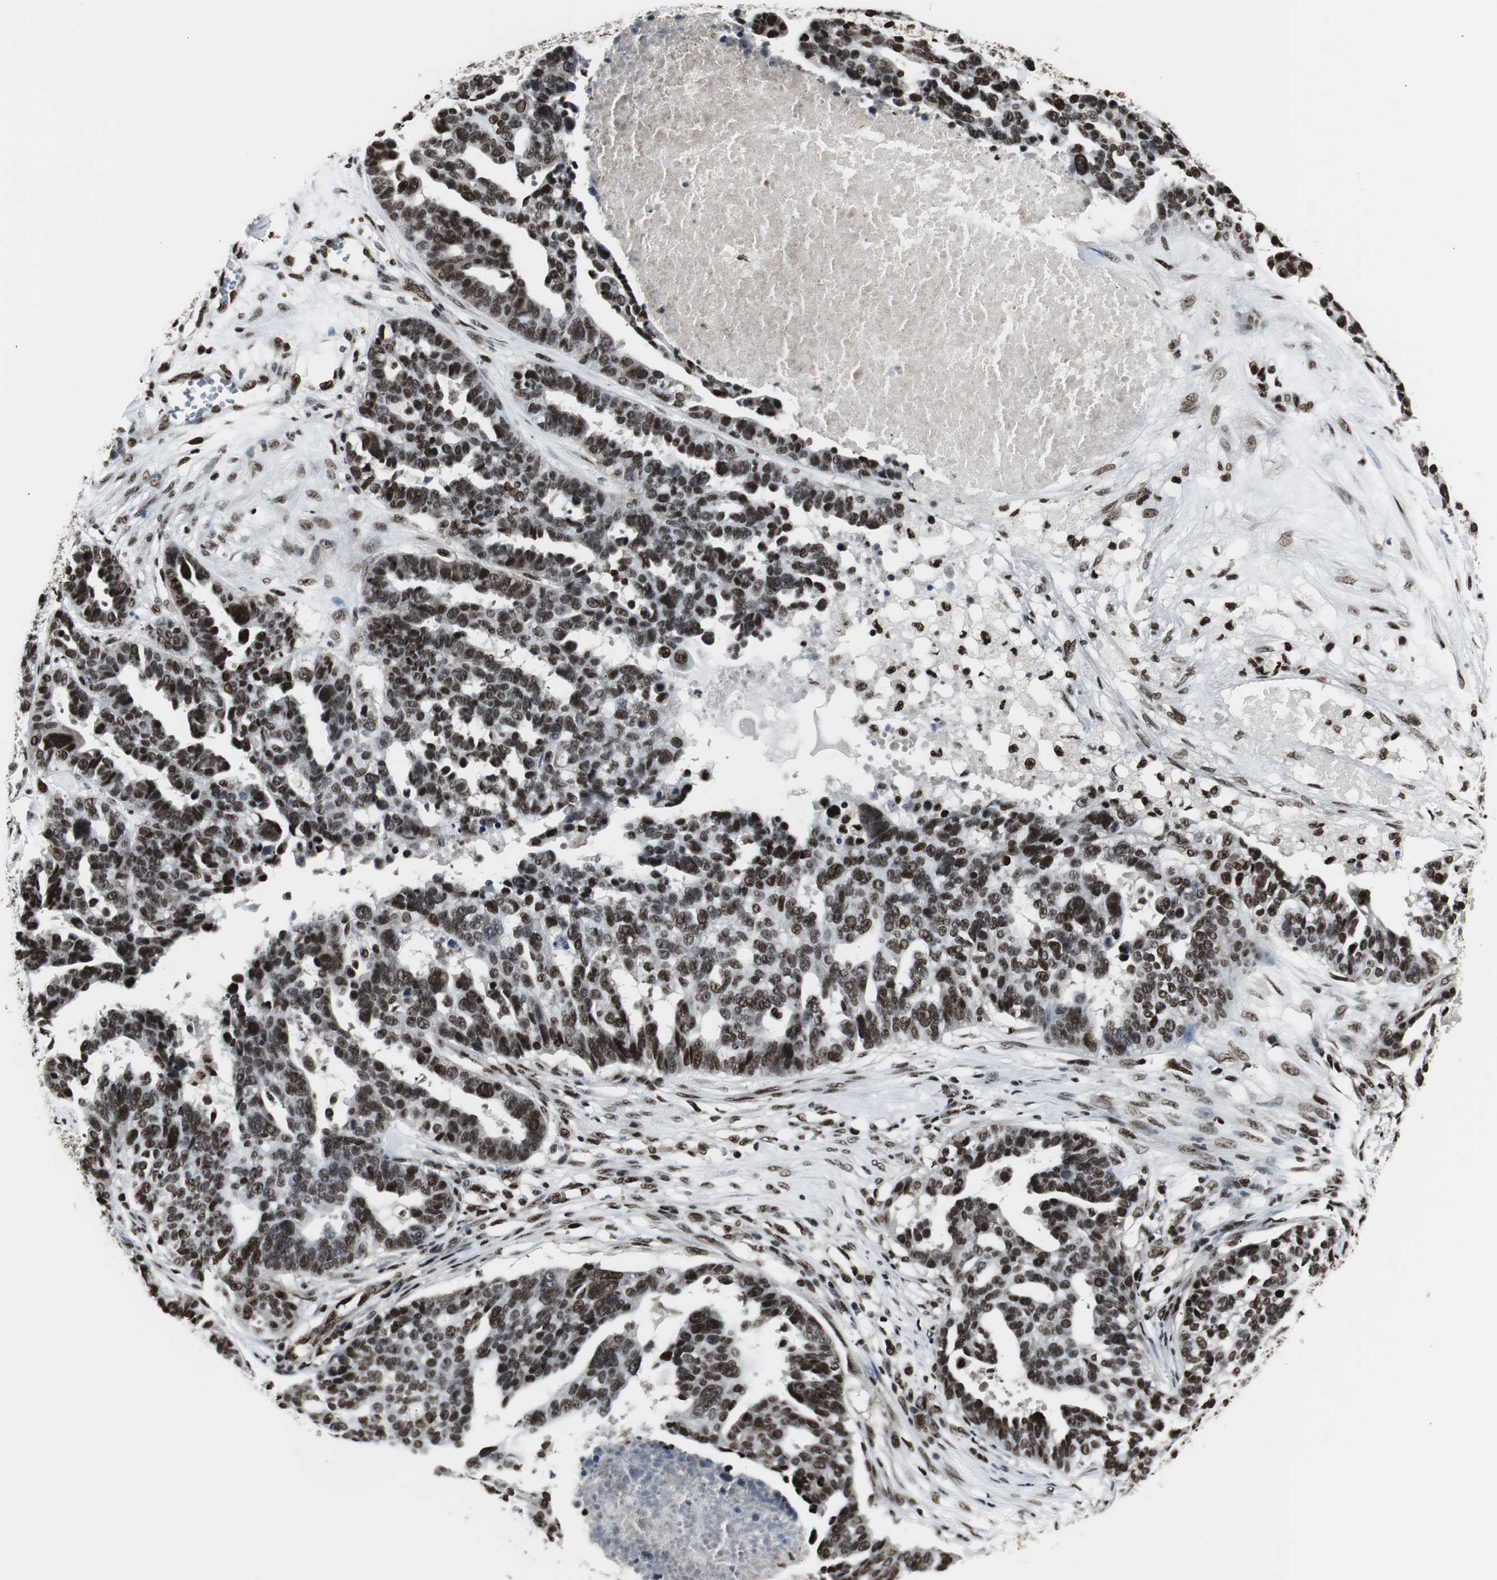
{"staining": {"intensity": "strong", "quantity": ">75%", "location": "nuclear"}, "tissue": "ovarian cancer", "cell_type": "Tumor cells", "image_type": "cancer", "snomed": [{"axis": "morphology", "description": "Cystadenocarcinoma, serous, NOS"}, {"axis": "topography", "description": "Ovary"}], "caption": "Immunohistochemistry (IHC) histopathology image of human serous cystadenocarcinoma (ovarian) stained for a protein (brown), which exhibits high levels of strong nuclear expression in approximately >75% of tumor cells.", "gene": "PARN", "patient": {"sex": "female", "age": 59}}